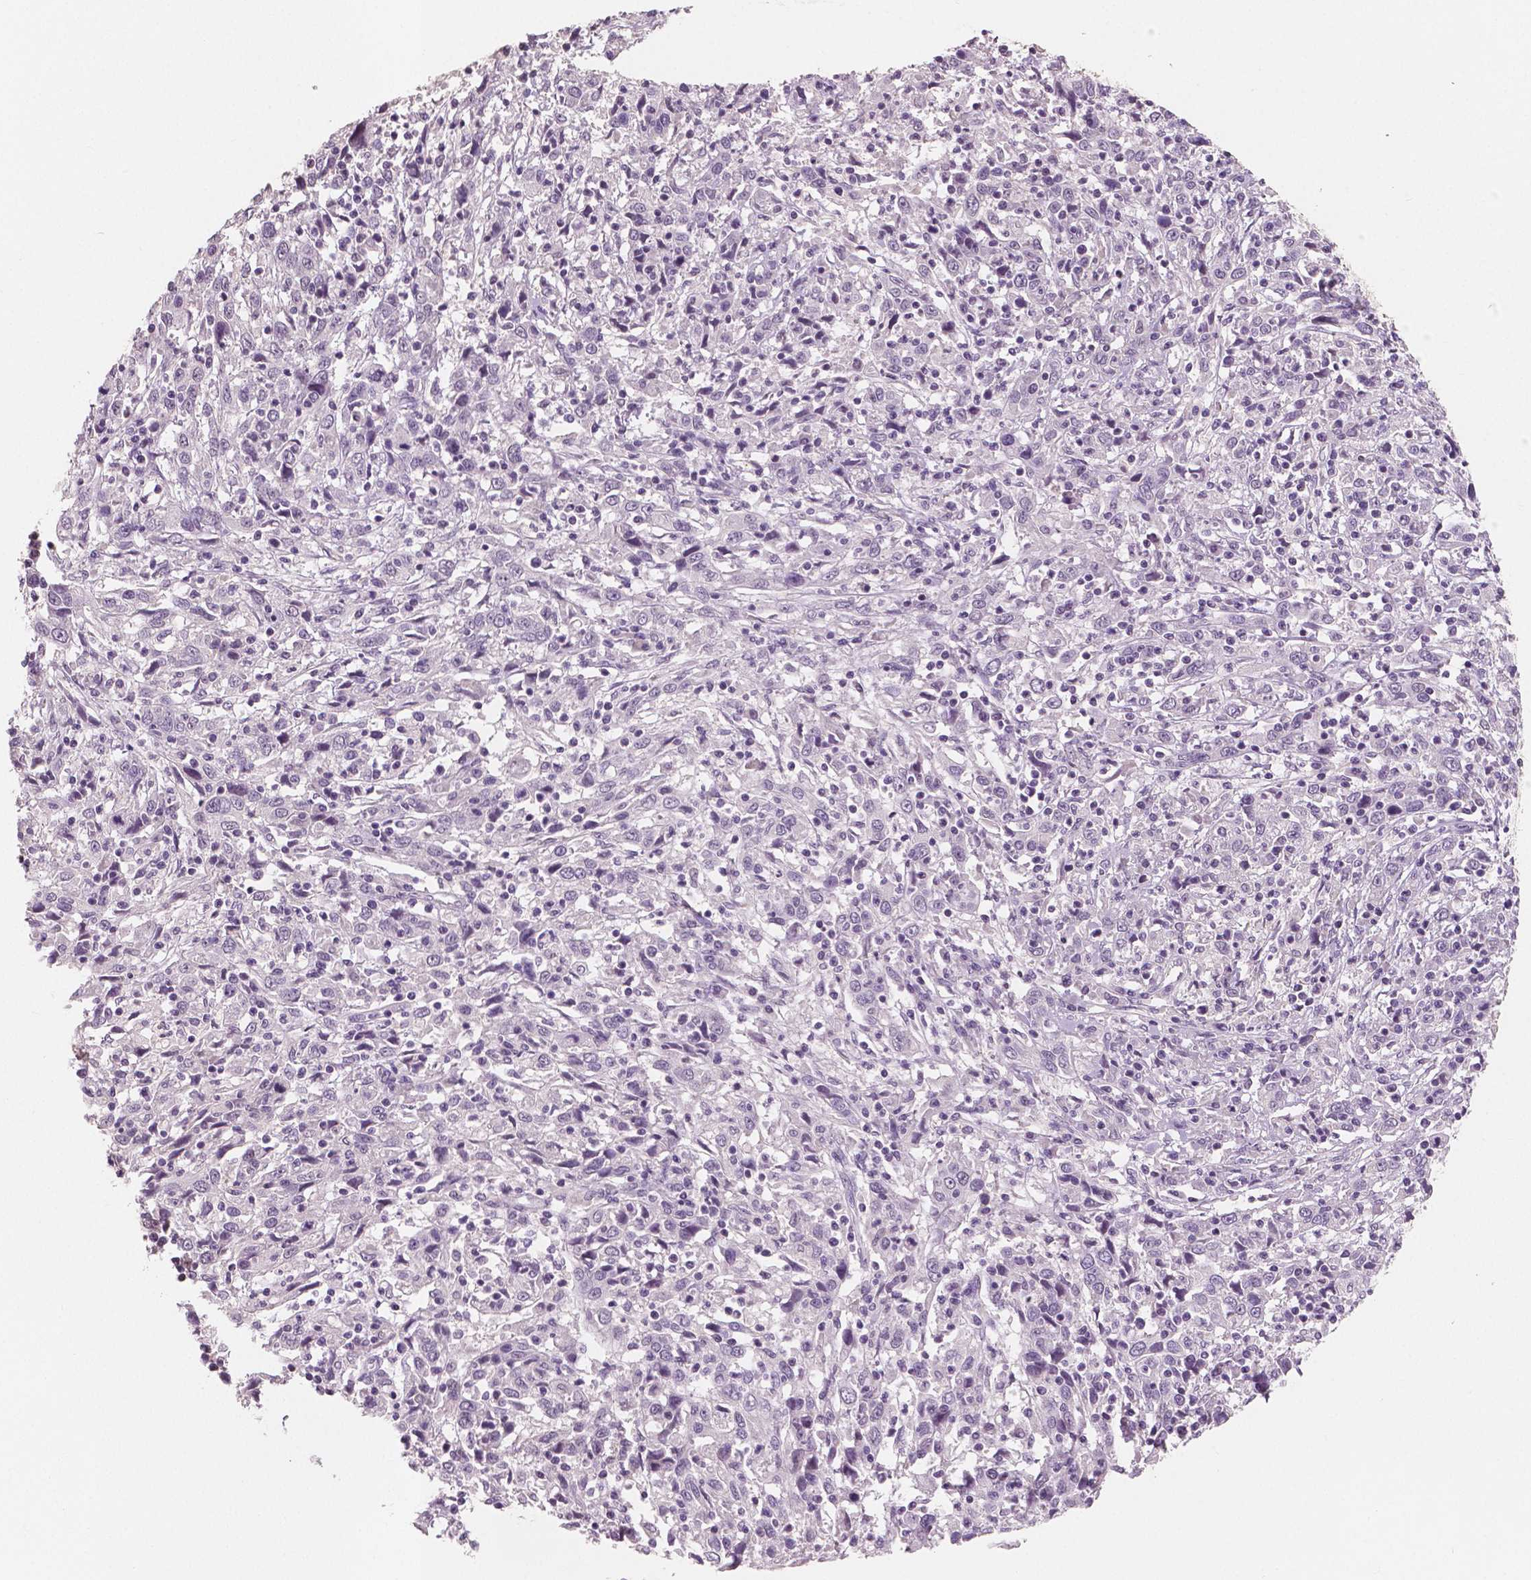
{"staining": {"intensity": "negative", "quantity": "none", "location": "none"}, "tissue": "cervical cancer", "cell_type": "Tumor cells", "image_type": "cancer", "snomed": [{"axis": "morphology", "description": "Squamous cell carcinoma, NOS"}, {"axis": "topography", "description": "Cervix"}], "caption": "A micrograph of cervical squamous cell carcinoma stained for a protein reveals no brown staining in tumor cells.", "gene": "KIT", "patient": {"sex": "female", "age": 46}}